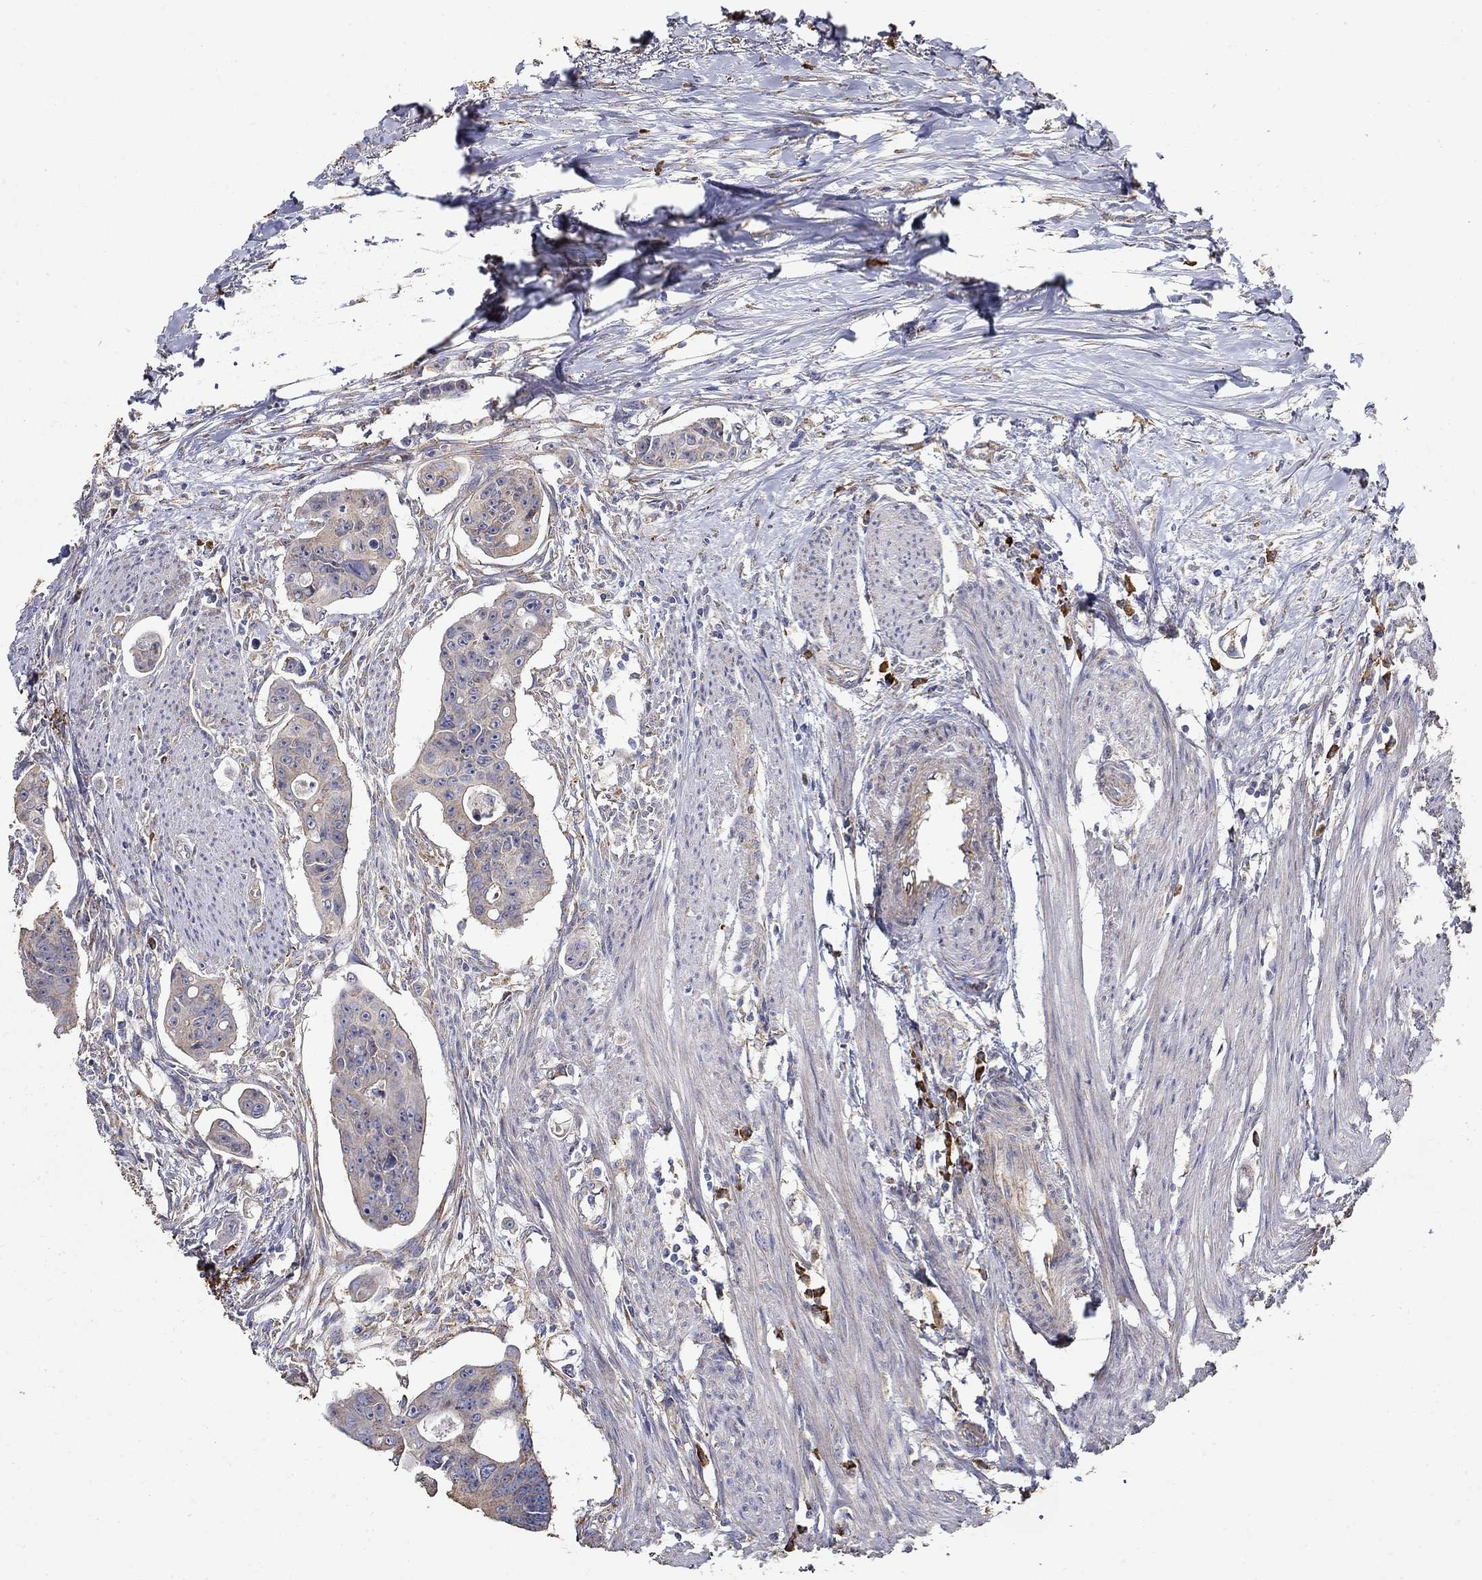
{"staining": {"intensity": "weak", "quantity": "25%-75%", "location": "cytoplasmic/membranous"}, "tissue": "colorectal cancer", "cell_type": "Tumor cells", "image_type": "cancer", "snomed": [{"axis": "morphology", "description": "Adenocarcinoma, NOS"}, {"axis": "topography", "description": "Colon"}], "caption": "High-power microscopy captured an immunohistochemistry photomicrograph of colorectal adenocarcinoma, revealing weak cytoplasmic/membranous staining in about 25%-75% of tumor cells. The protein is shown in brown color, while the nuclei are stained blue.", "gene": "EMILIN3", "patient": {"sex": "male", "age": 70}}